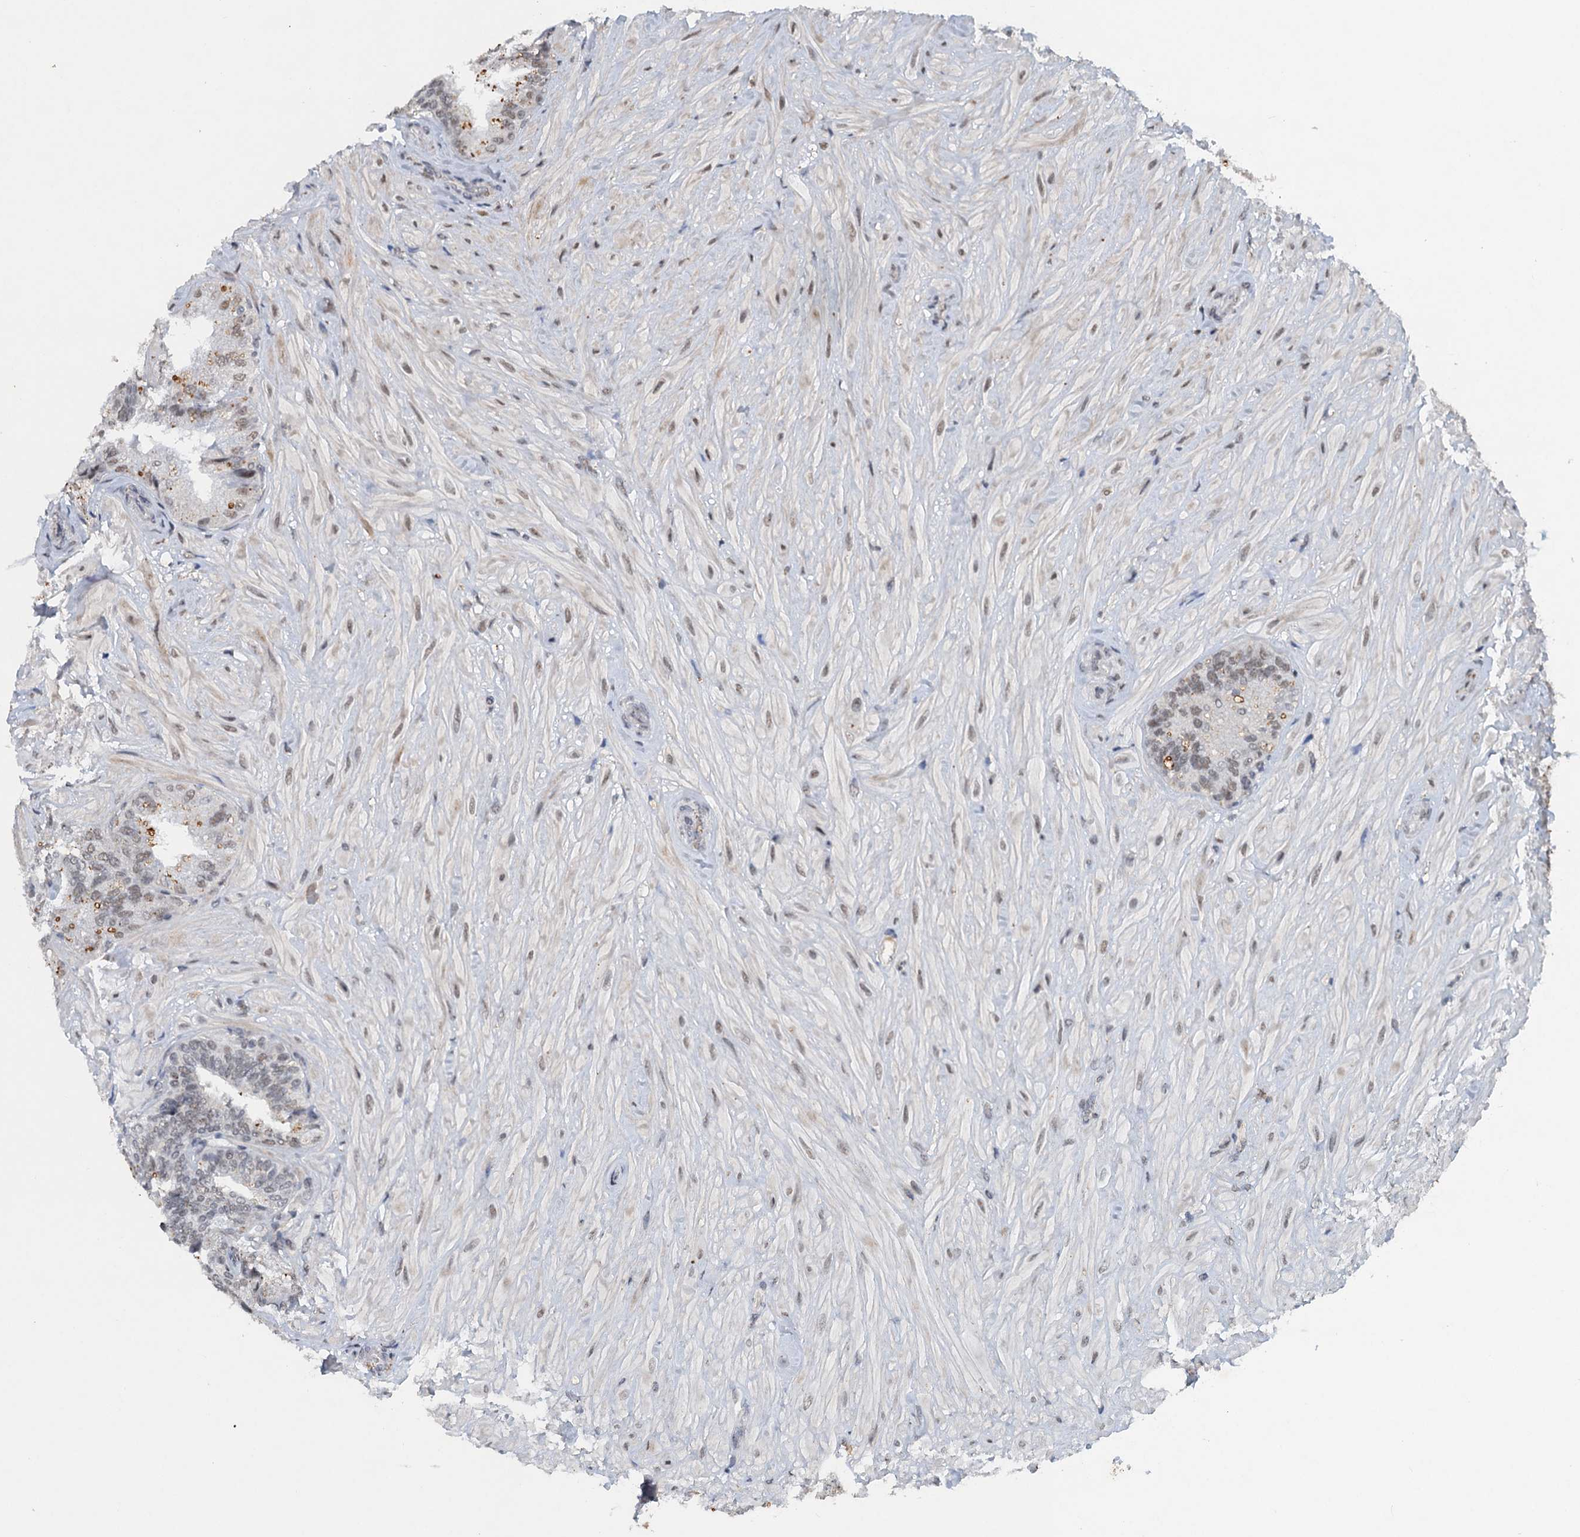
{"staining": {"intensity": "moderate", "quantity": "25%-75%", "location": "nuclear"}, "tissue": "seminal vesicle", "cell_type": "Glandular cells", "image_type": "normal", "snomed": [{"axis": "morphology", "description": "Normal tissue, NOS"}, {"axis": "topography", "description": "Prostate and seminal vesicle, NOS"}, {"axis": "topography", "description": "Prostate"}, {"axis": "topography", "description": "Seminal veicle"}], "caption": "Protein expression analysis of unremarkable human seminal vesicle reveals moderate nuclear positivity in approximately 25%-75% of glandular cells.", "gene": "CSTF3", "patient": {"sex": "male", "age": 67}}